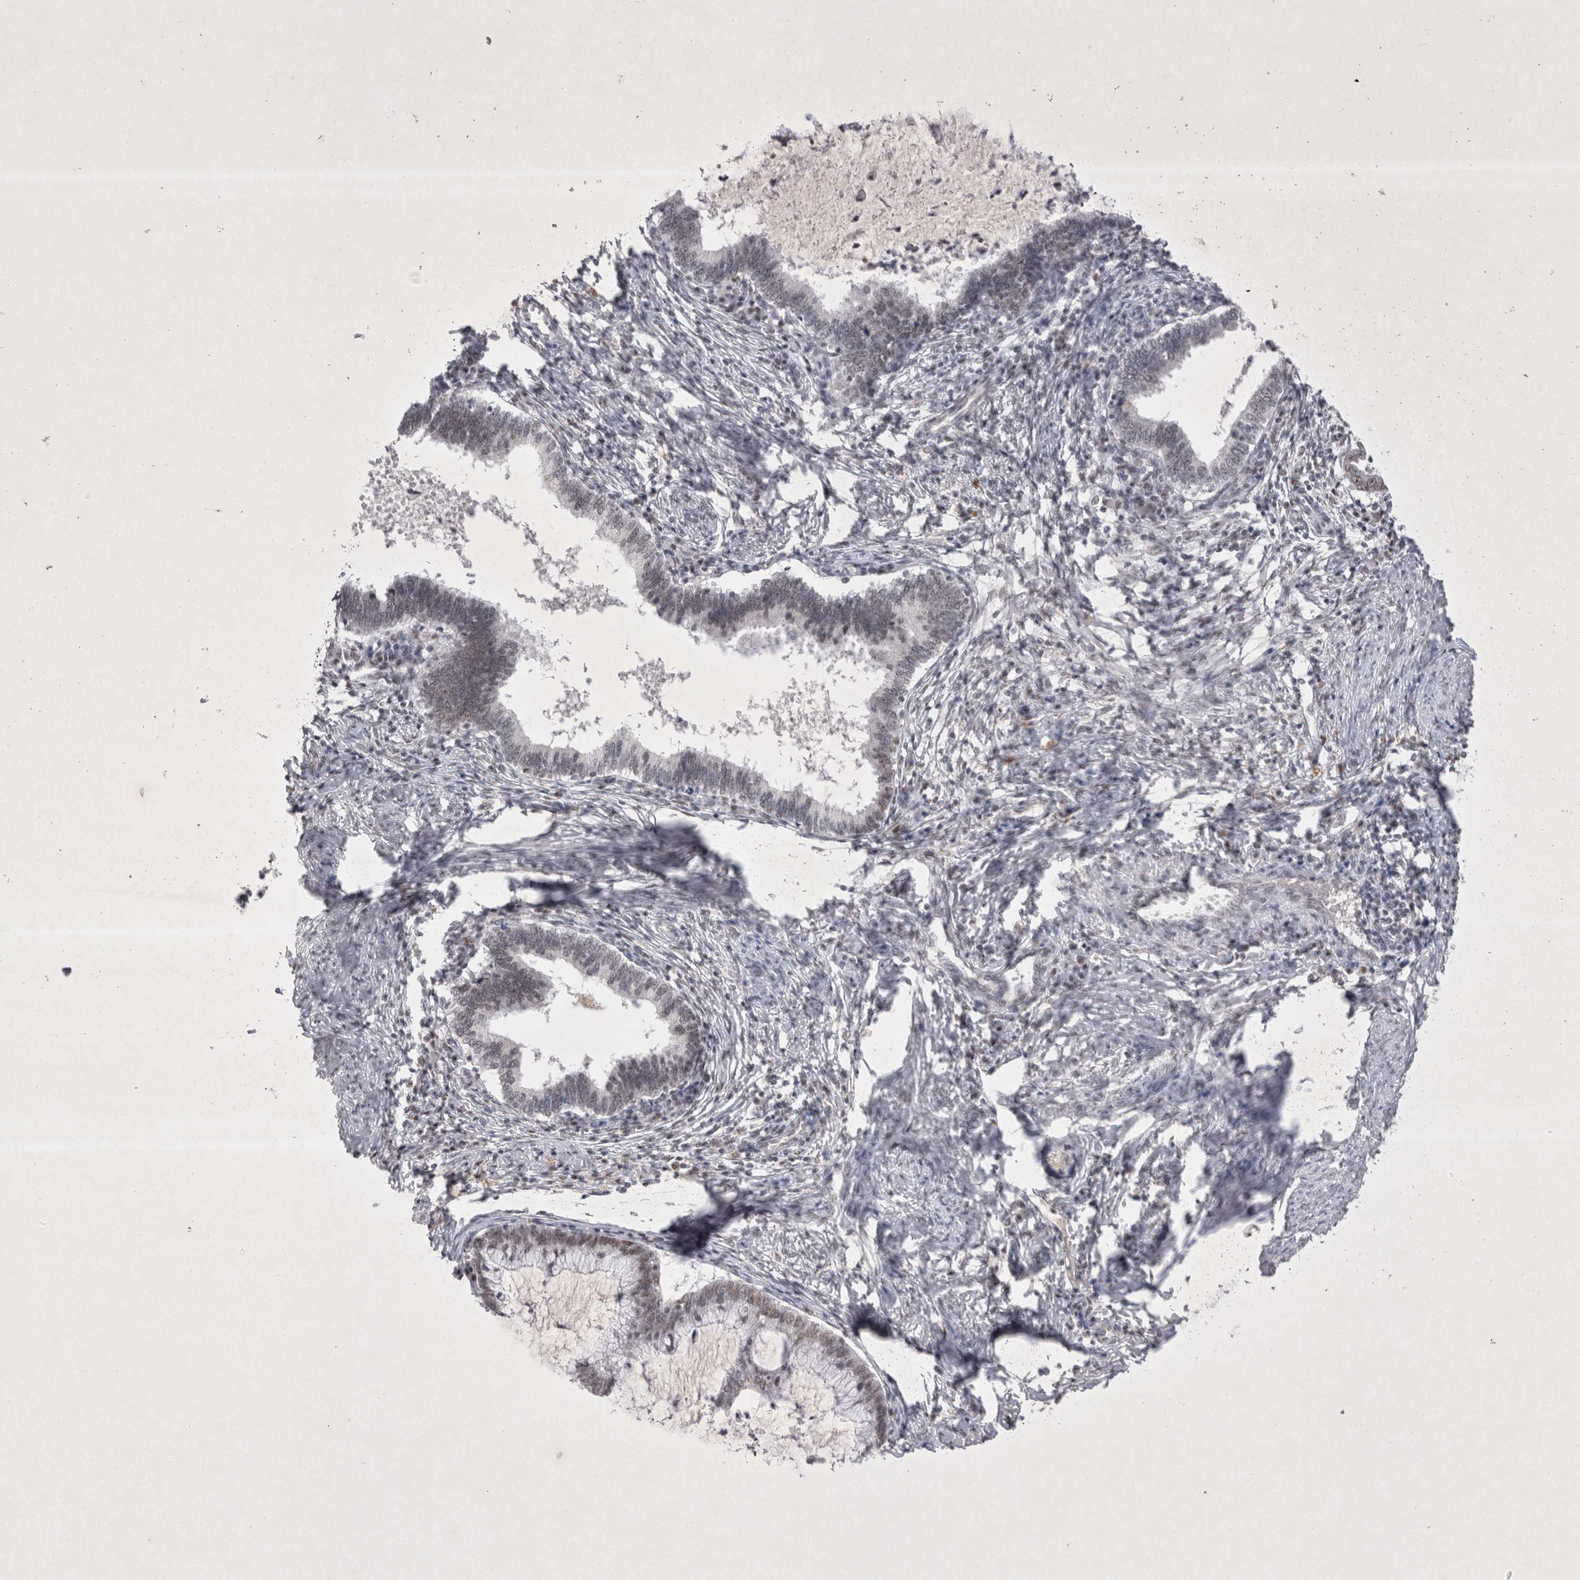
{"staining": {"intensity": "weak", "quantity": "25%-75%", "location": "nuclear"}, "tissue": "cervical cancer", "cell_type": "Tumor cells", "image_type": "cancer", "snomed": [{"axis": "morphology", "description": "Adenocarcinoma, NOS"}, {"axis": "topography", "description": "Cervix"}], "caption": "An image showing weak nuclear positivity in about 25%-75% of tumor cells in adenocarcinoma (cervical), as visualized by brown immunohistochemical staining.", "gene": "RBM6", "patient": {"sex": "female", "age": 36}}